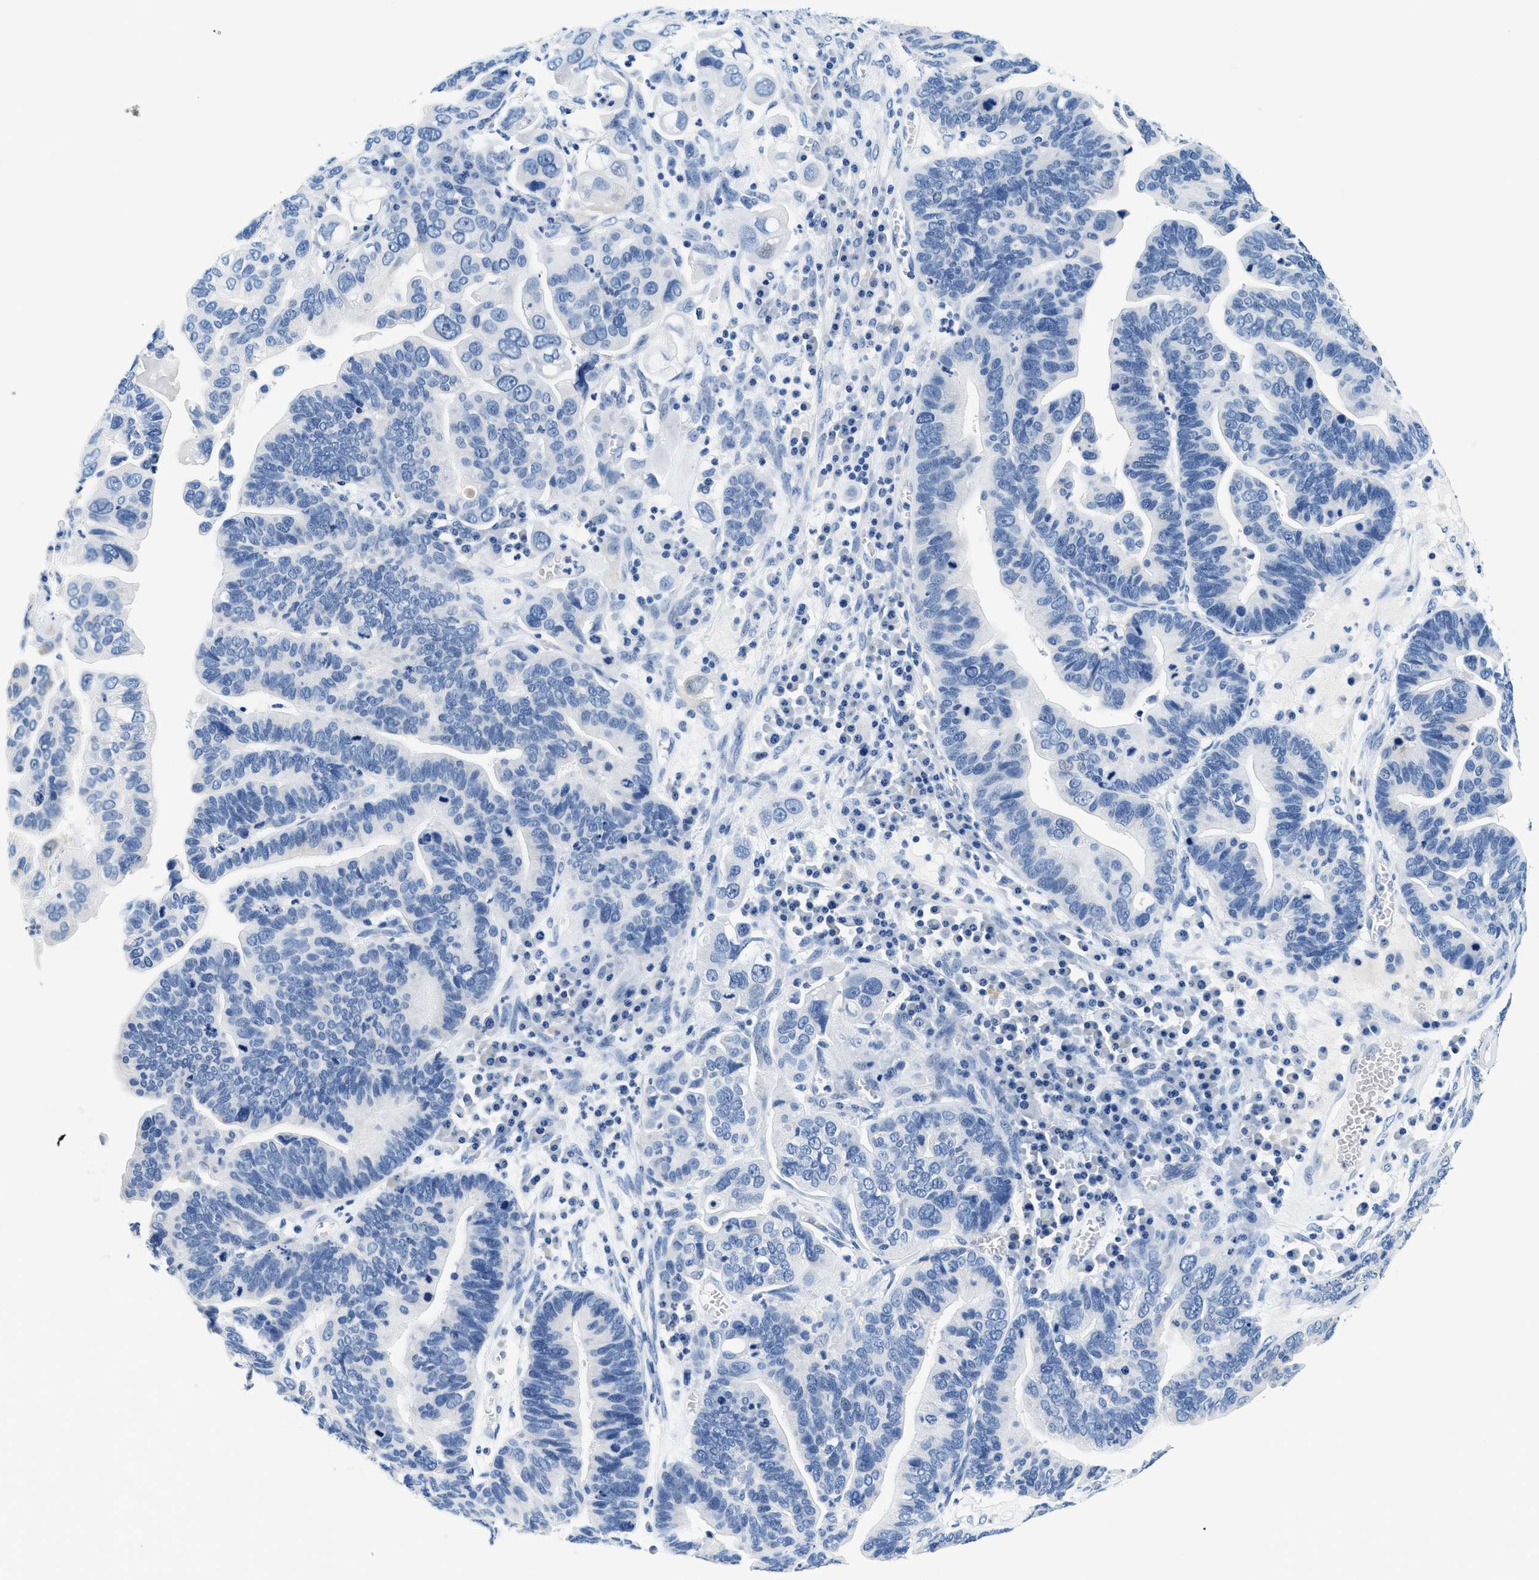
{"staining": {"intensity": "negative", "quantity": "none", "location": "none"}, "tissue": "ovarian cancer", "cell_type": "Tumor cells", "image_type": "cancer", "snomed": [{"axis": "morphology", "description": "Cystadenocarcinoma, serous, NOS"}, {"axis": "topography", "description": "Ovary"}], "caption": "Immunohistochemistry (IHC) photomicrograph of human ovarian serous cystadenocarcinoma stained for a protein (brown), which exhibits no staining in tumor cells. (Immunohistochemistry, brightfield microscopy, high magnification).", "gene": "GSTM3", "patient": {"sex": "female", "age": 56}}